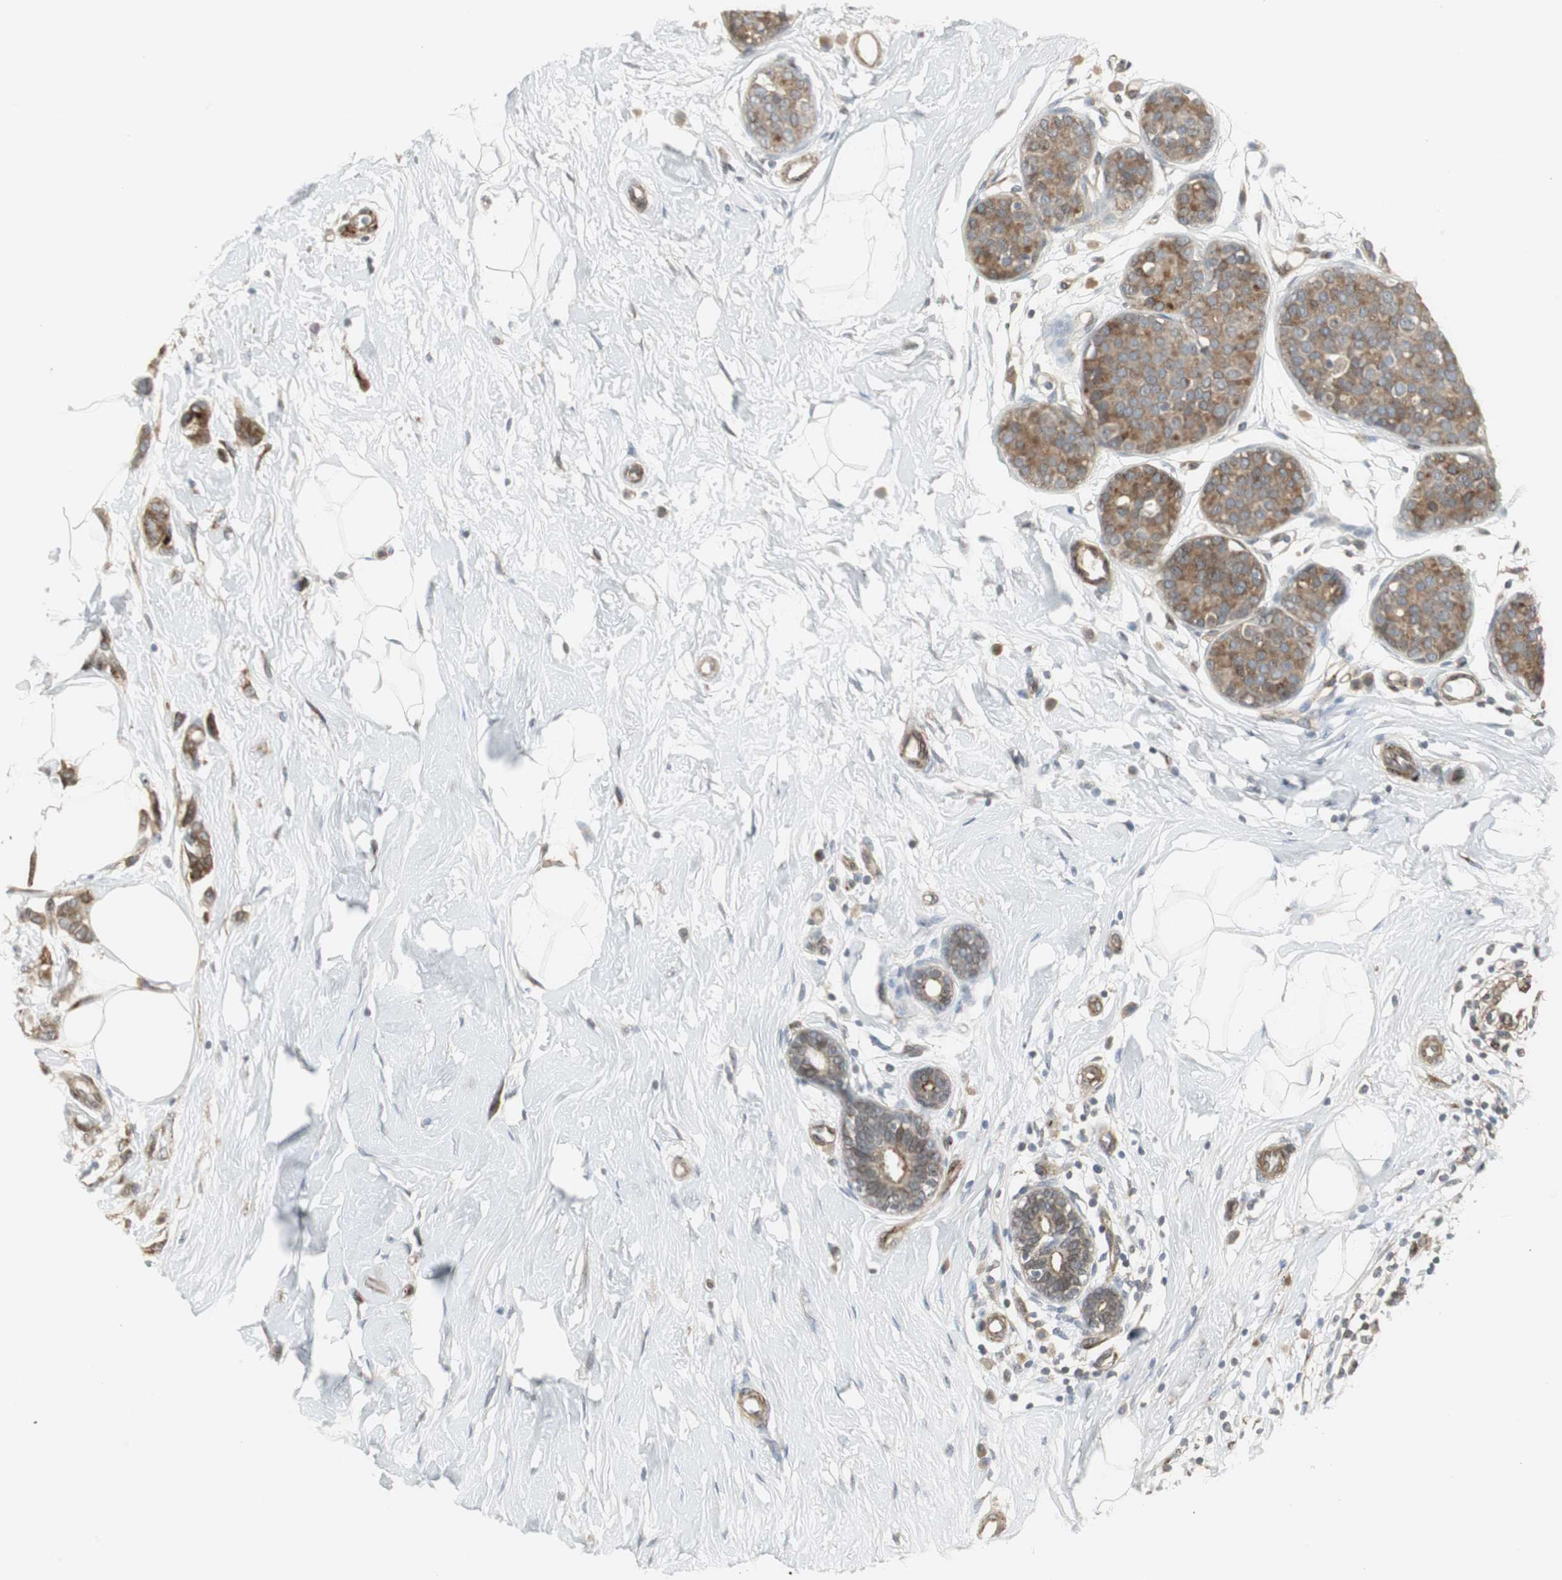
{"staining": {"intensity": "strong", "quantity": ">75%", "location": "cytoplasmic/membranous"}, "tissue": "breast cancer", "cell_type": "Tumor cells", "image_type": "cancer", "snomed": [{"axis": "morphology", "description": "Lobular carcinoma, in situ"}, {"axis": "morphology", "description": "Lobular carcinoma"}, {"axis": "topography", "description": "Breast"}], "caption": "Immunohistochemical staining of human breast cancer demonstrates strong cytoplasmic/membranous protein staining in about >75% of tumor cells. (DAB = brown stain, brightfield microscopy at high magnification).", "gene": "SCYL3", "patient": {"sex": "female", "age": 41}}